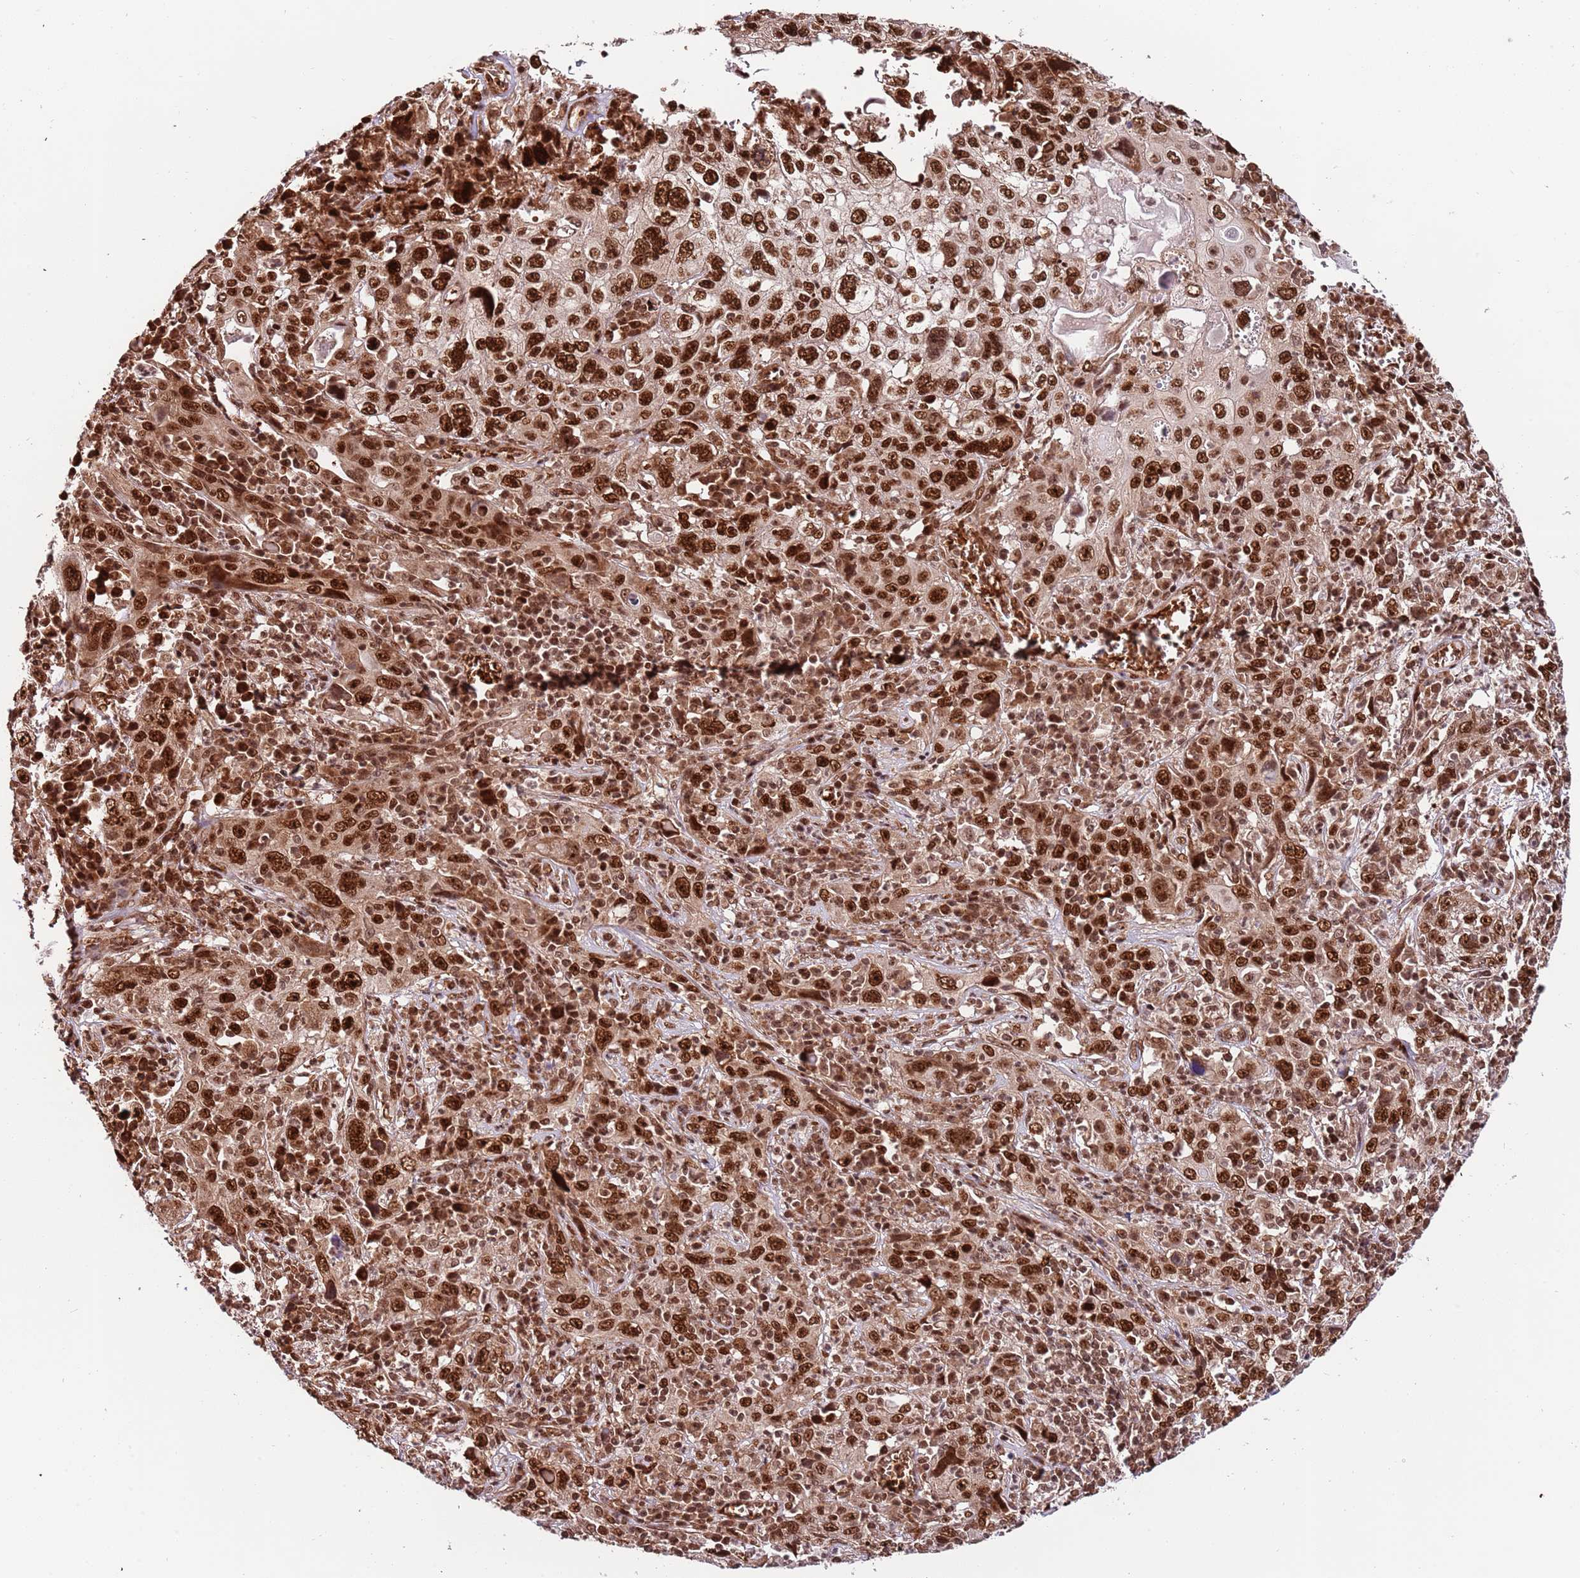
{"staining": {"intensity": "strong", "quantity": ">75%", "location": "nuclear"}, "tissue": "cervical cancer", "cell_type": "Tumor cells", "image_type": "cancer", "snomed": [{"axis": "morphology", "description": "Squamous cell carcinoma, NOS"}, {"axis": "topography", "description": "Cervix"}], "caption": "Immunohistochemical staining of cervical cancer (squamous cell carcinoma) displays high levels of strong nuclear protein staining in approximately >75% of tumor cells. Ihc stains the protein in brown and the nuclei are stained blue.", "gene": "RIF1", "patient": {"sex": "female", "age": 46}}